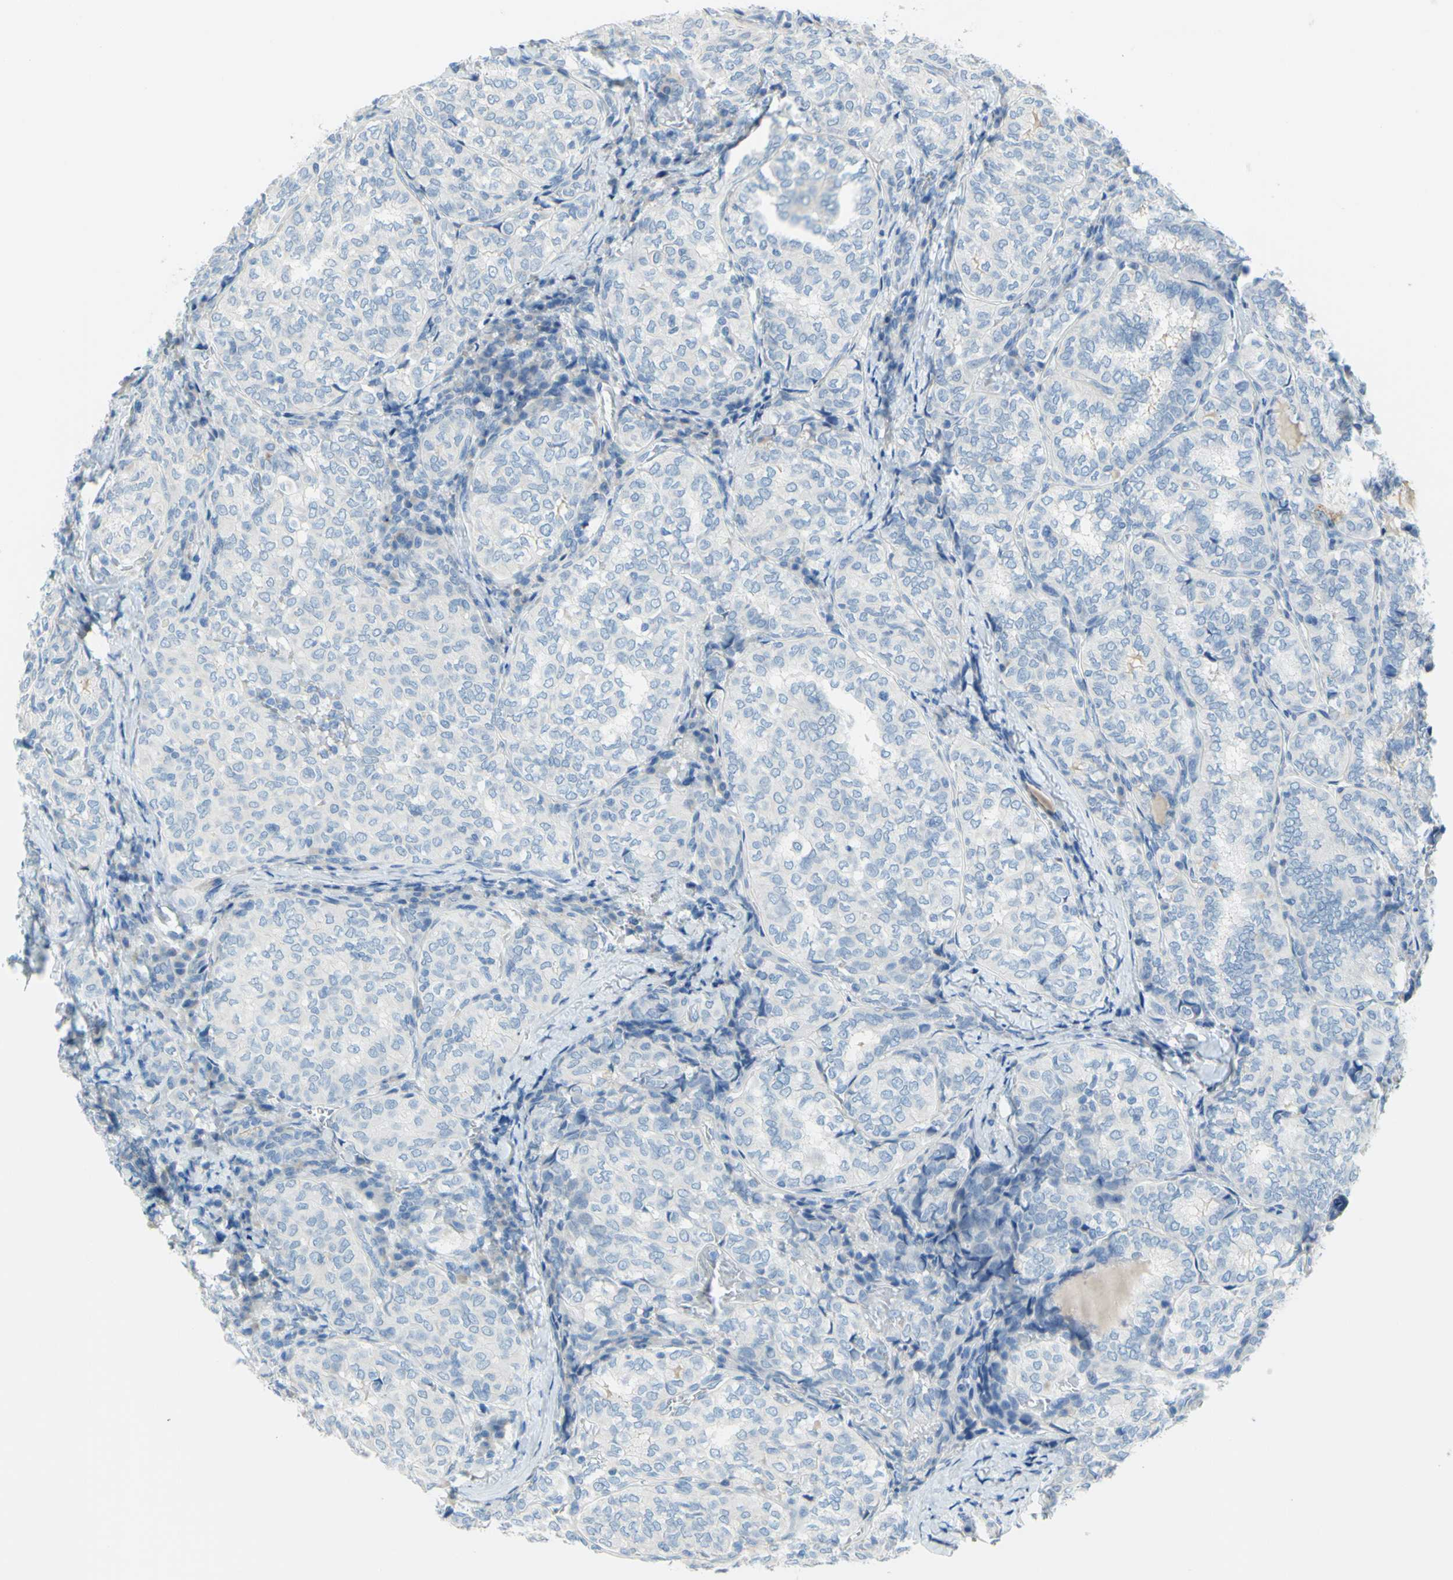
{"staining": {"intensity": "negative", "quantity": "none", "location": "none"}, "tissue": "thyroid cancer", "cell_type": "Tumor cells", "image_type": "cancer", "snomed": [{"axis": "morphology", "description": "Normal tissue, NOS"}, {"axis": "morphology", "description": "Papillary adenocarcinoma, NOS"}, {"axis": "topography", "description": "Thyroid gland"}], "caption": "DAB (3,3'-diaminobenzidine) immunohistochemical staining of human papillary adenocarcinoma (thyroid) exhibits no significant positivity in tumor cells. (Immunohistochemistry, brightfield microscopy, high magnification).", "gene": "SLC1A2", "patient": {"sex": "female", "age": 30}}